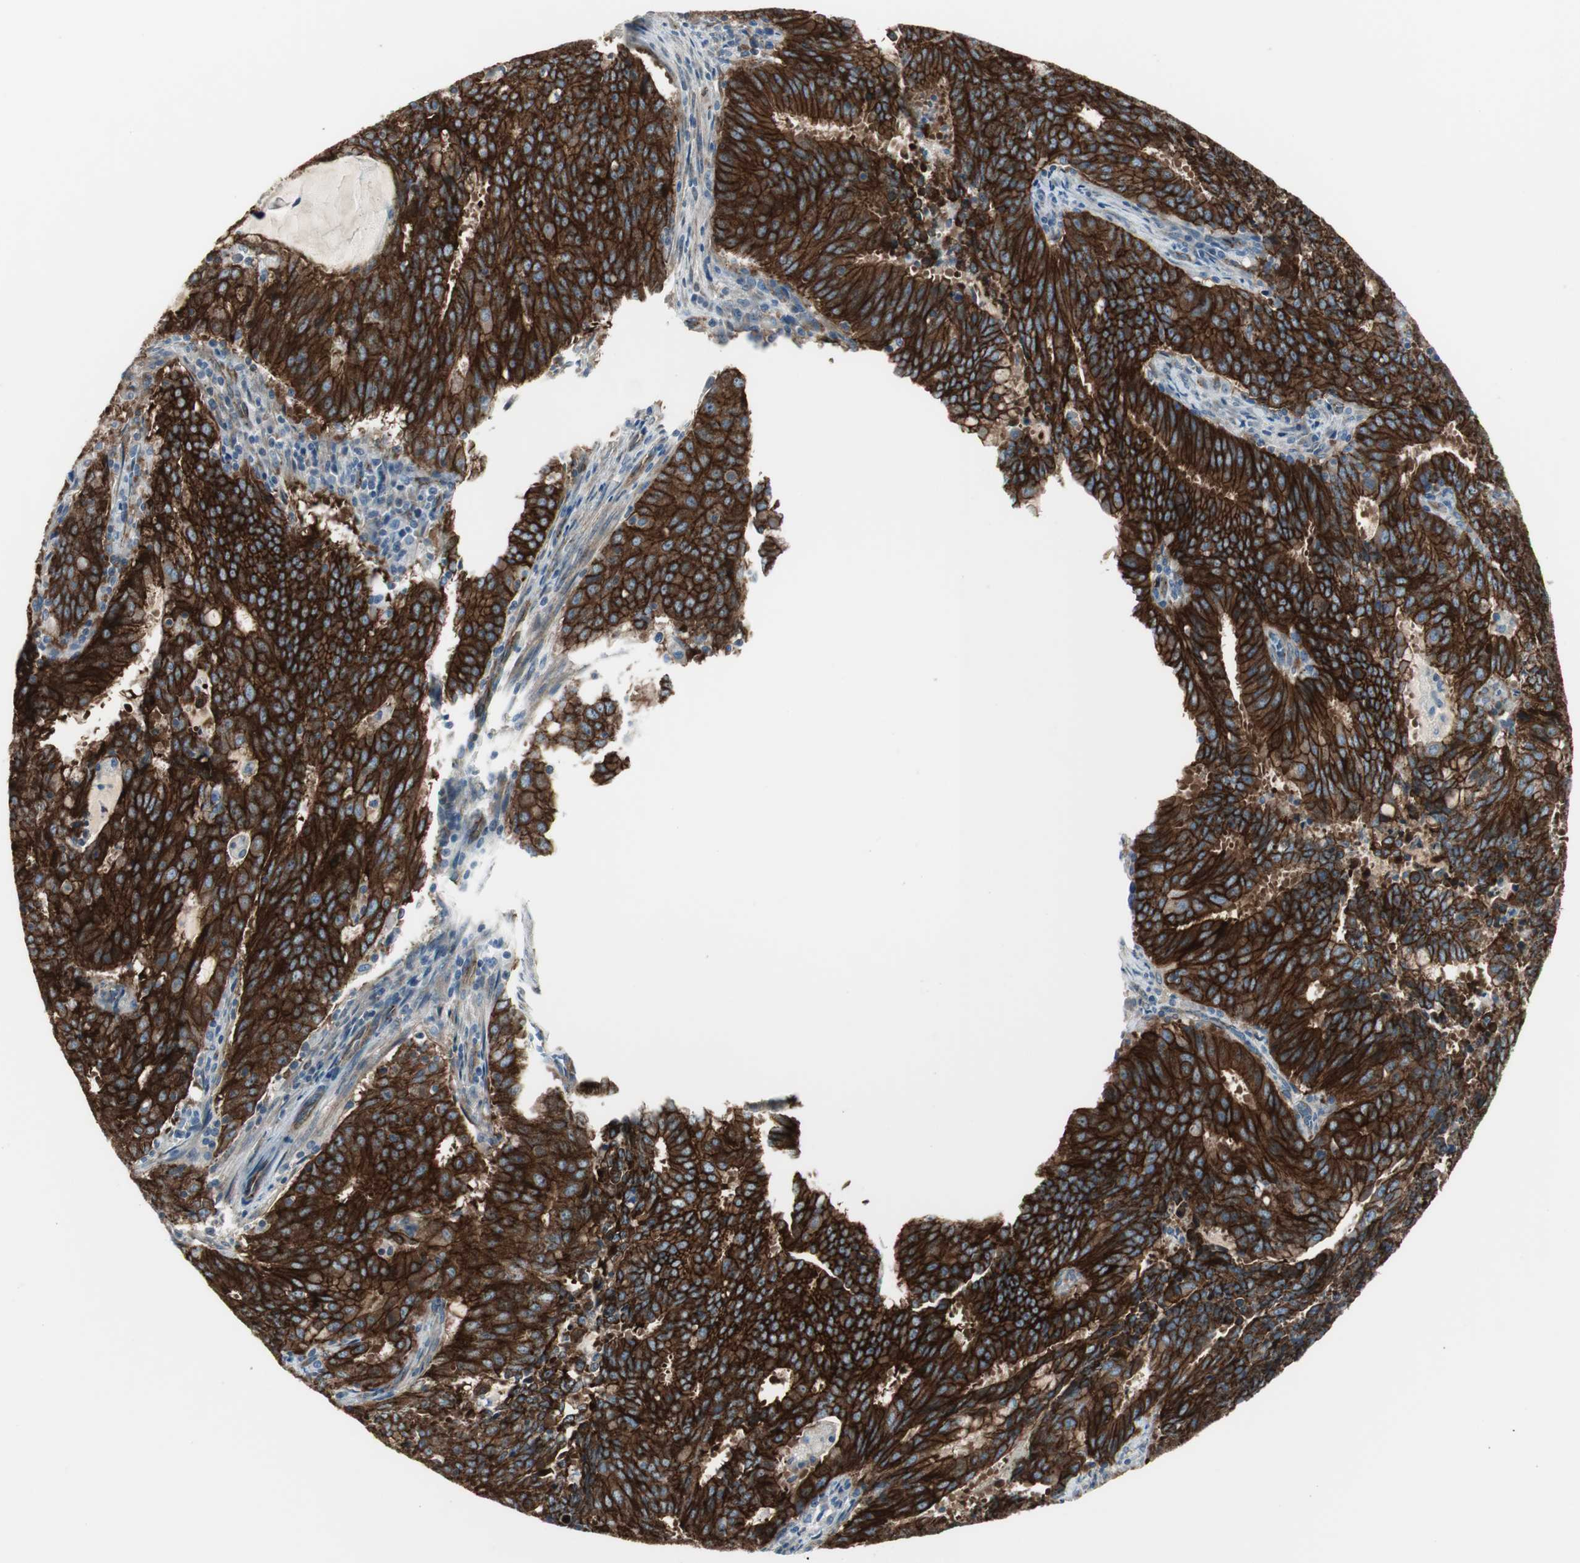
{"staining": {"intensity": "strong", "quantity": ">75%", "location": "cytoplasmic/membranous"}, "tissue": "cervical cancer", "cell_type": "Tumor cells", "image_type": "cancer", "snomed": [{"axis": "morphology", "description": "Adenocarcinoma, NOS"}, {"axis": "topography", "description": "Cervix"}], "caption": "Immunohistochemical staining of human cervical cancer (adenocarcinoma) reveals strong cytoplasmic/membranous protein expression in approximately >75% of tumor cells.", "gene": "STXBP4", "patient": {"sex": "female", "age": 44}}